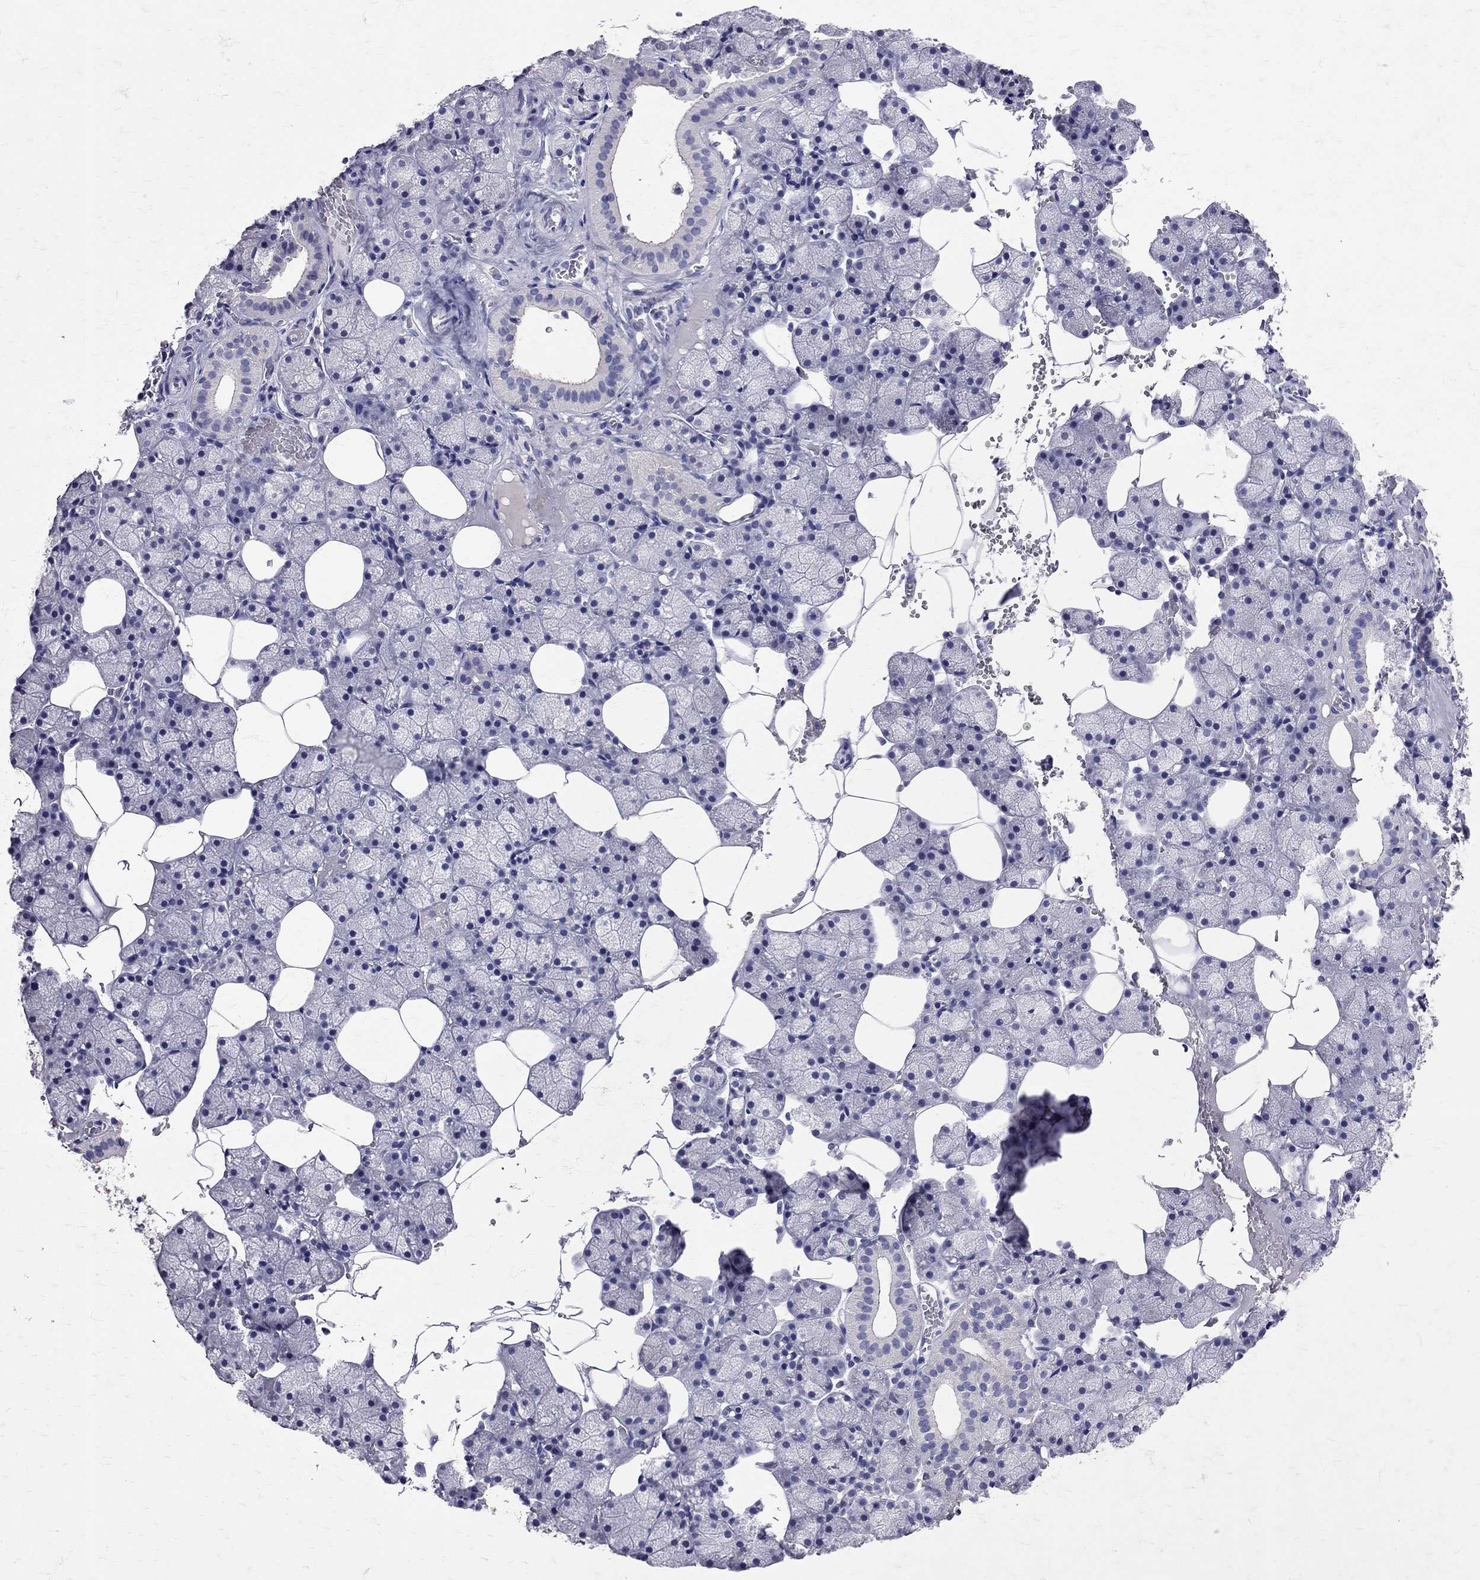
{"staining": {"intensity": "negative", "quantity": "none", "location": "none"}, "tissue": "salivary gland", "cell_type": "Glandular cells", "image_type": "normal", "snomed": [{"axis": "morphology", "description": "Normal tissue, NOS"}, {"axis": "topography", "description": "Salivary gland"}], "caption": "DAB immunohistochemical staining of benign salivary gland displays no significant staining in glandular cells.", "gene": "SST", "patient": {"sex": "male", "age": 38}}